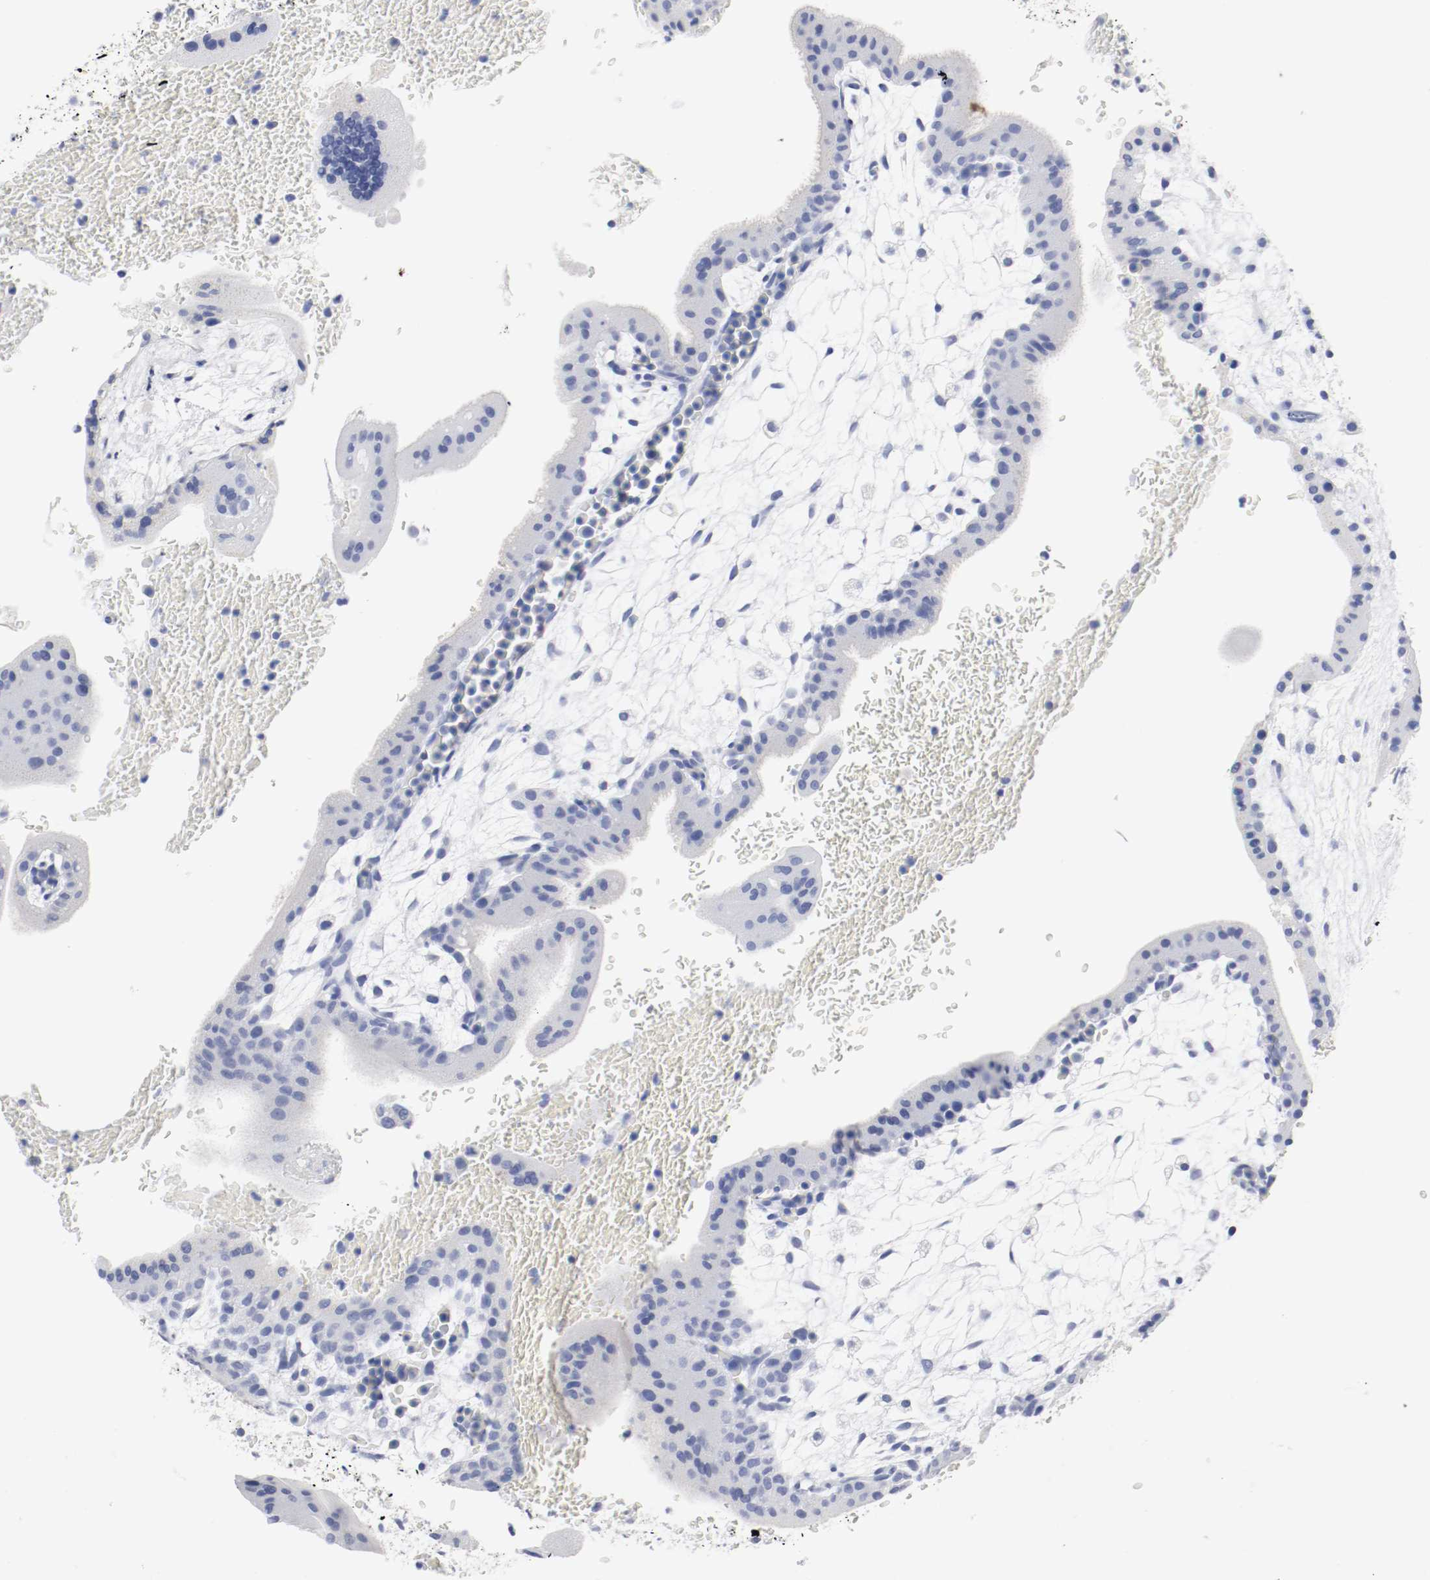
{"staining": {"intensity": "negative", "quantity": "none", "location": "none"}, "tissue": "placenta", "cell_type": "Decidual cells", "image_type": "normal", "snomed": [{"axis": "morphology", "description": "Normal tissue, NOS"}, {"axis": "topography", "description": "Placenta"}], "caption": "Histopathology image shows no significant protein staining in decidual cells of benign placenta. (DAB (3,3'-diaminobenzidine) IHC, high magnification).", "gene": "GAD1", "patient": {"sex": "female", "age": 35}}